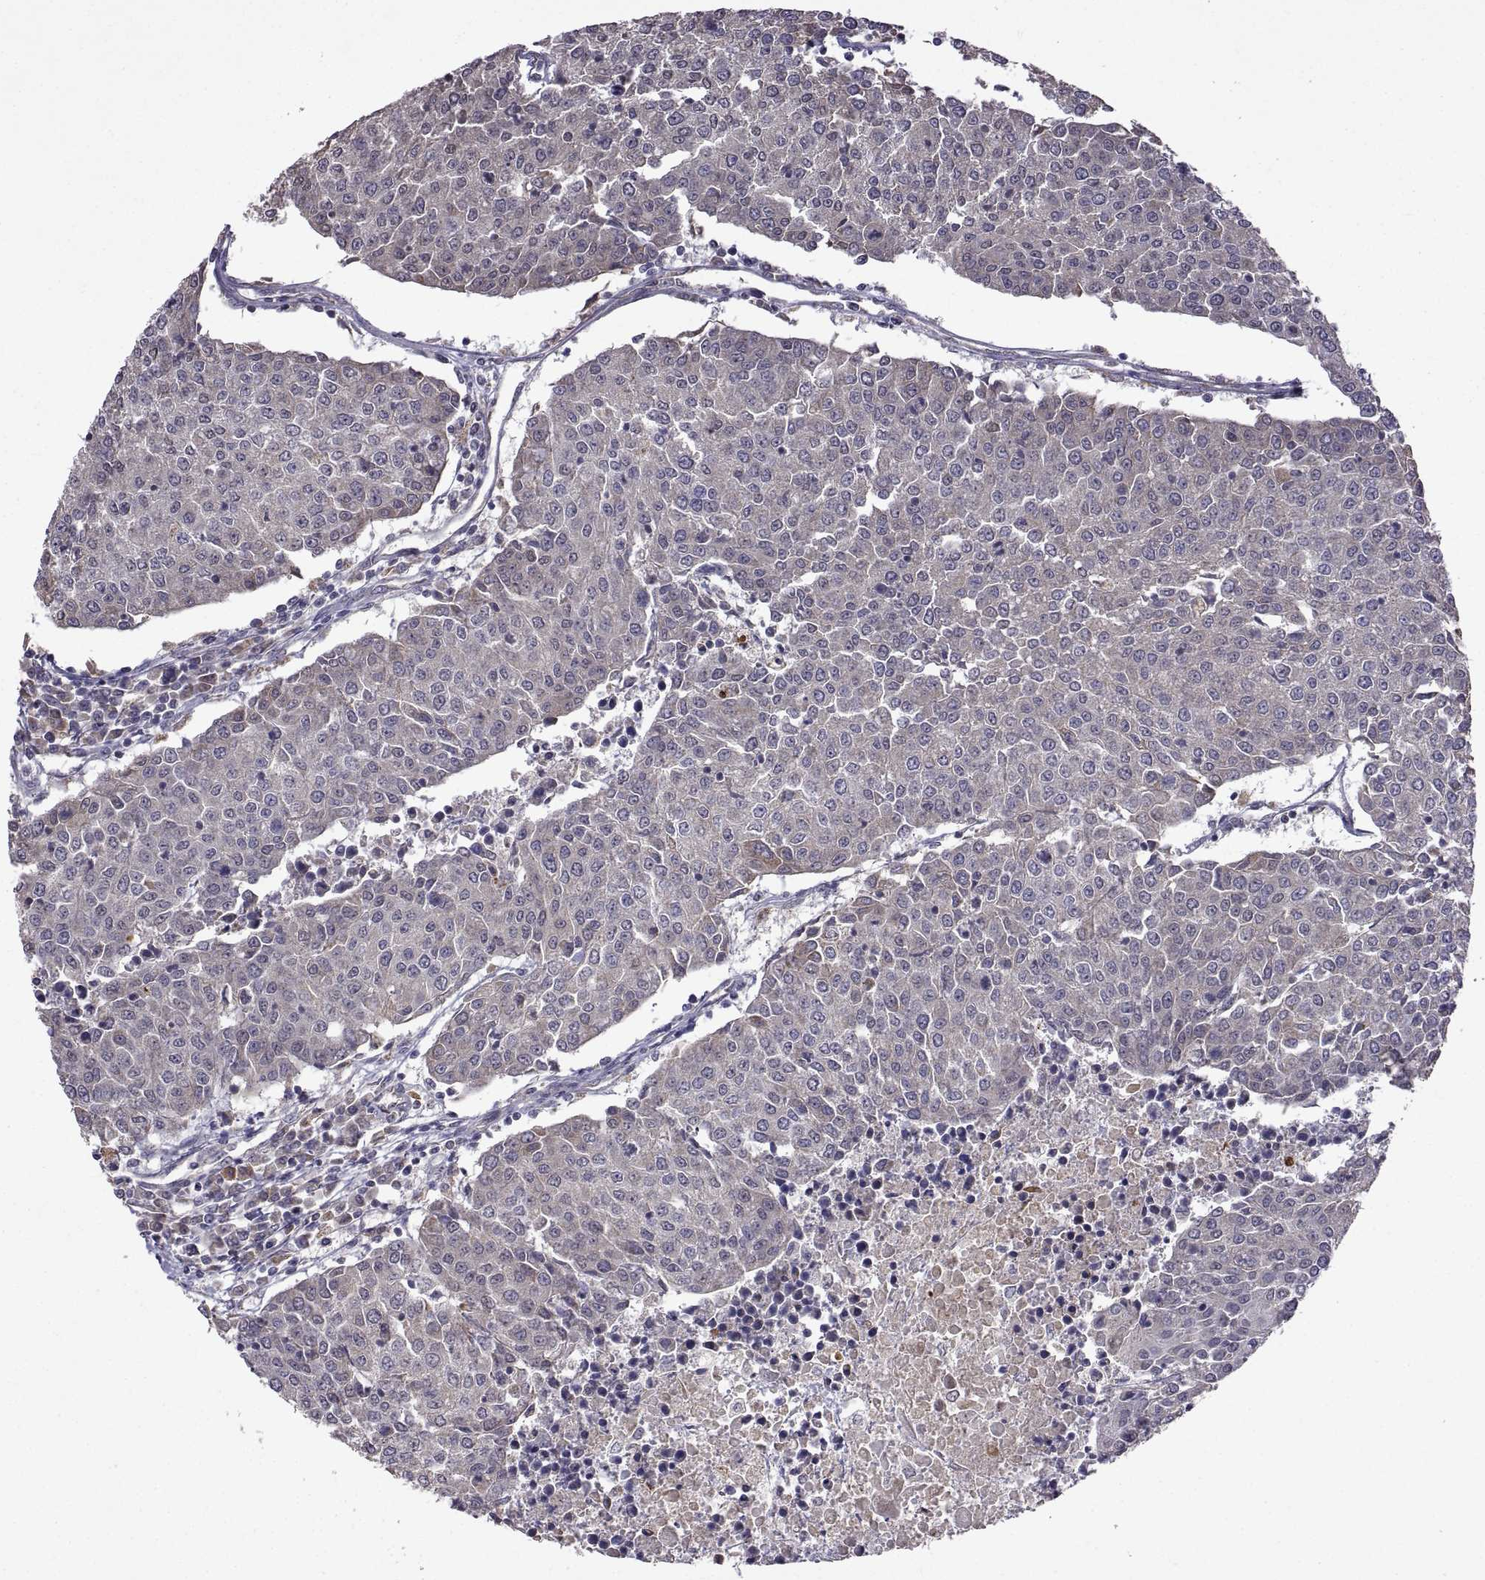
{"staining": {"intensity": "negative", "quantity": "none", "location": "none"}, "tissue": "urothelial cancer", "cell_type": "Tumor cells", "image_type": "cancer", "snomed": [{"axis": "morphology", "description": "Urothelial carcinoma, High grade"}, {"axis": "topography", "description": "Urinary bladder"}], "caption": "A histopathology image of human urothelial cancer is negative for staining in tumor cells. Brightfield microscopy of immunohistochemistry stained with DAB (3,3'-diaminobenzidine) (brown) and hematoxylin (blue), captured at high magnification.", "gene": "LAMA1", "patient": {"sex": "female", "age": 85}}